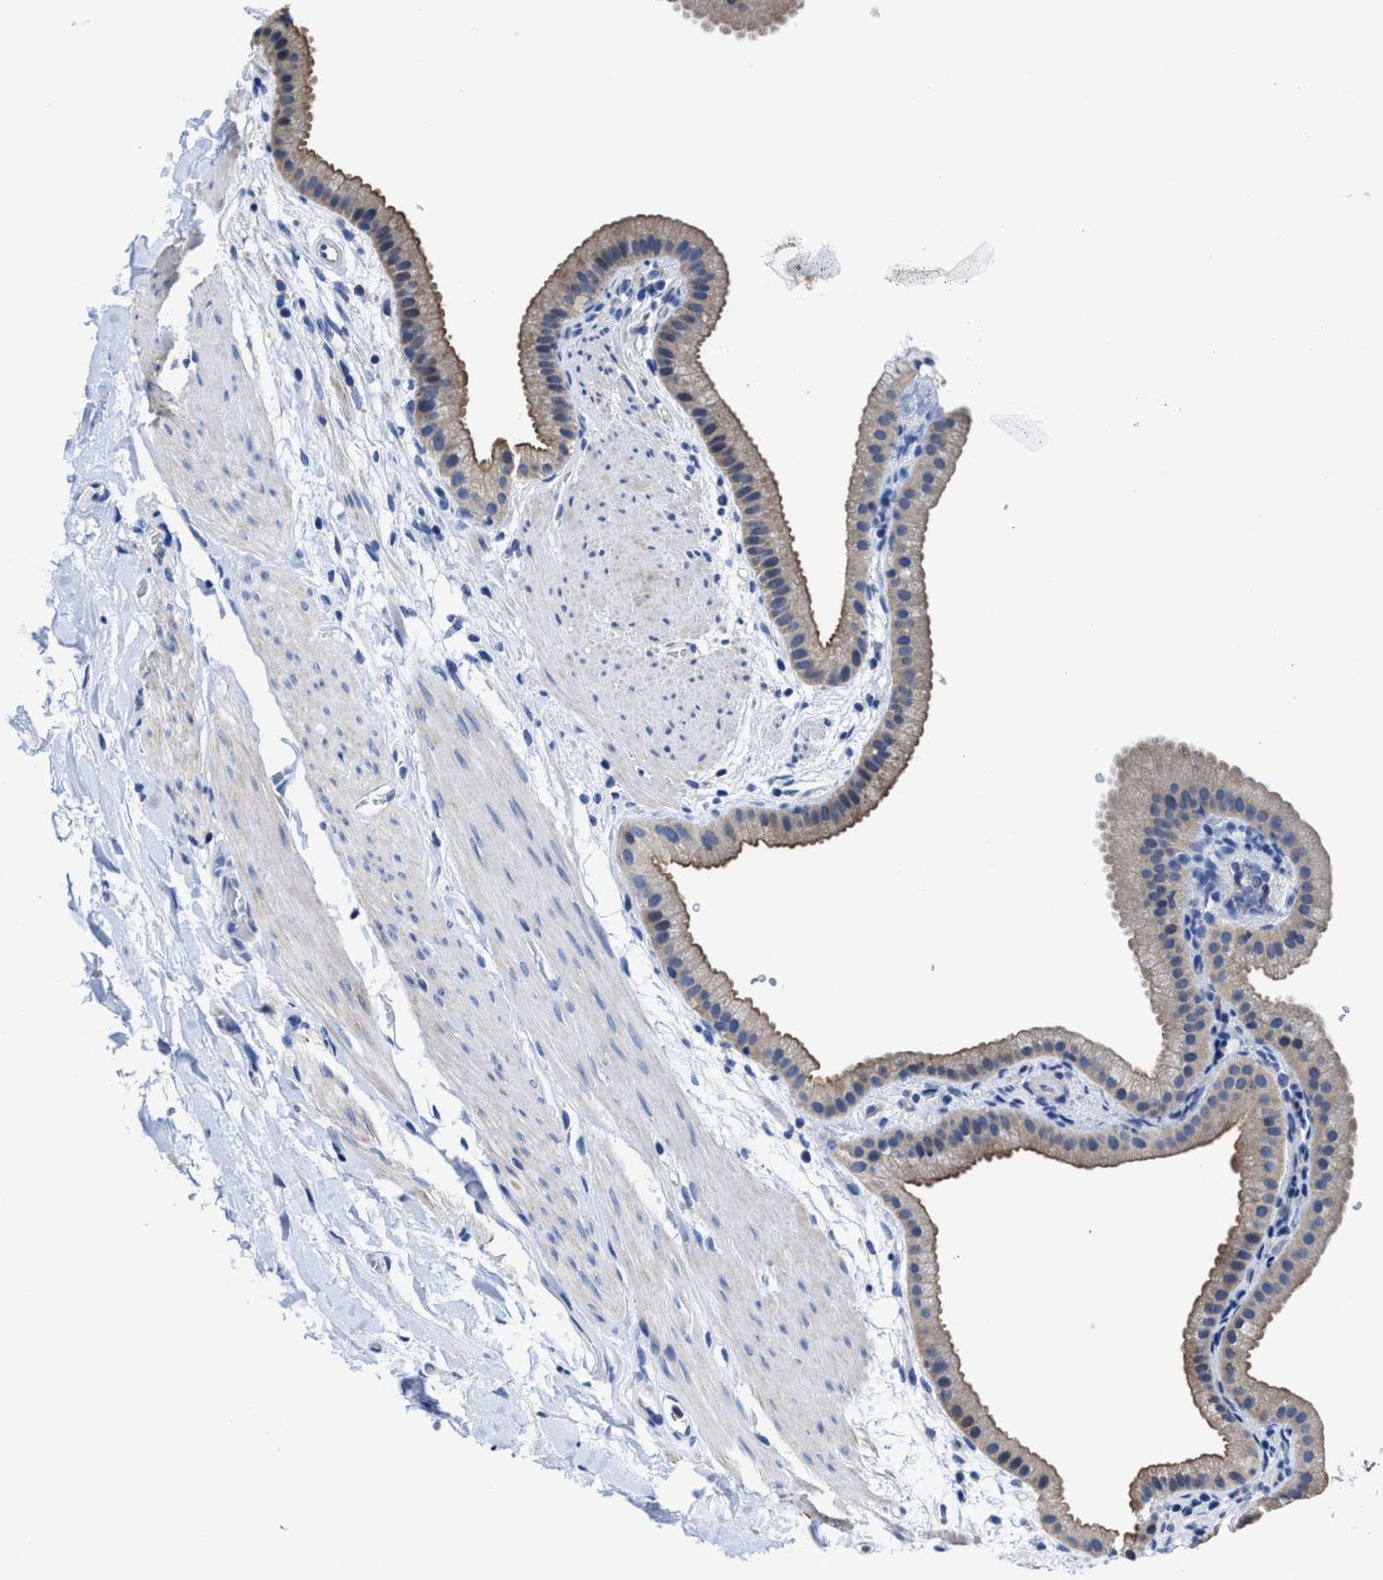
{"staining": {"intensity": "weak", "quantity": ">75%", "location": "cytoplasmic/membranous"}, "tissue": "gallbladder", "cell_type": "Glandular cells", "image_type": "normal", "snomed": [{"axis": "morphology", "description": "Normal tissue, NOS"}, {"axis": "topography", "description": "Gallbladder"}], "caption": "Immunohistochemistry (DAB (3,3'-diaminobenzidine)) staining of unremarkable gallbladder exhibits weak cytoplasmic/membranous protein staining in approximately >75% of glandular cells.", "gene": "HOOK1", "patient": {"sex": "female", "age": 64}}